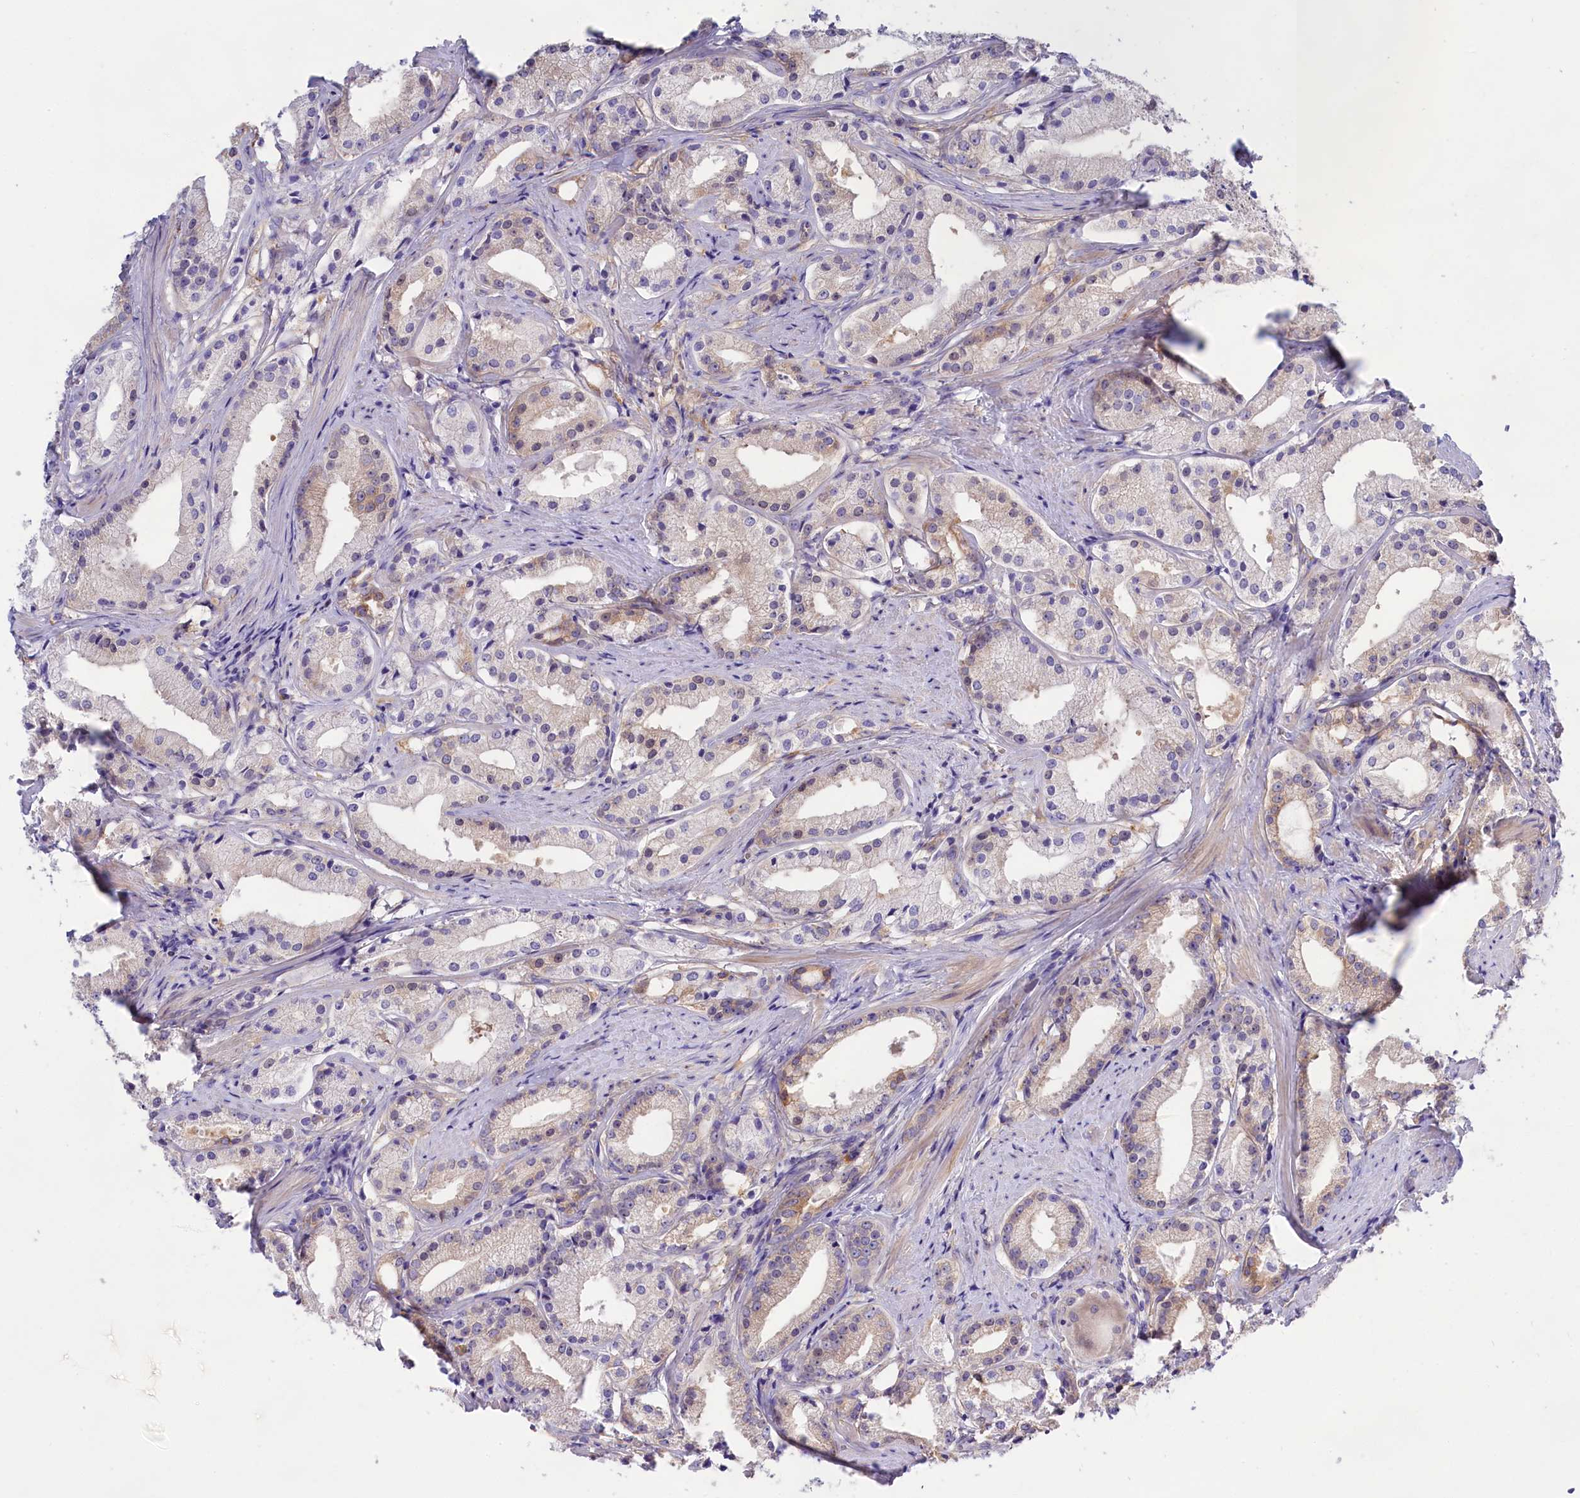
{"staining": {"intensity": "negative", "quantity": "none", "location": "none"}, "tissue": "prostate cancer", "cell_type": "Tumor cells", "image_type": "cancer", "snomed": [{"axis": "morphology", "description": "Adenocarcinoma, Low grade"}, {"axis": "topography", "description": "Prostate"}], "caption": "Immunohistochemistry (IHC) photomicrograph of neoplastic tissue: prostate cancer stained with DAB shows no significant protein staining in tumor cells.", "gene": "PPP1R13L", "patient": {"sex": "male", "age": 57}}